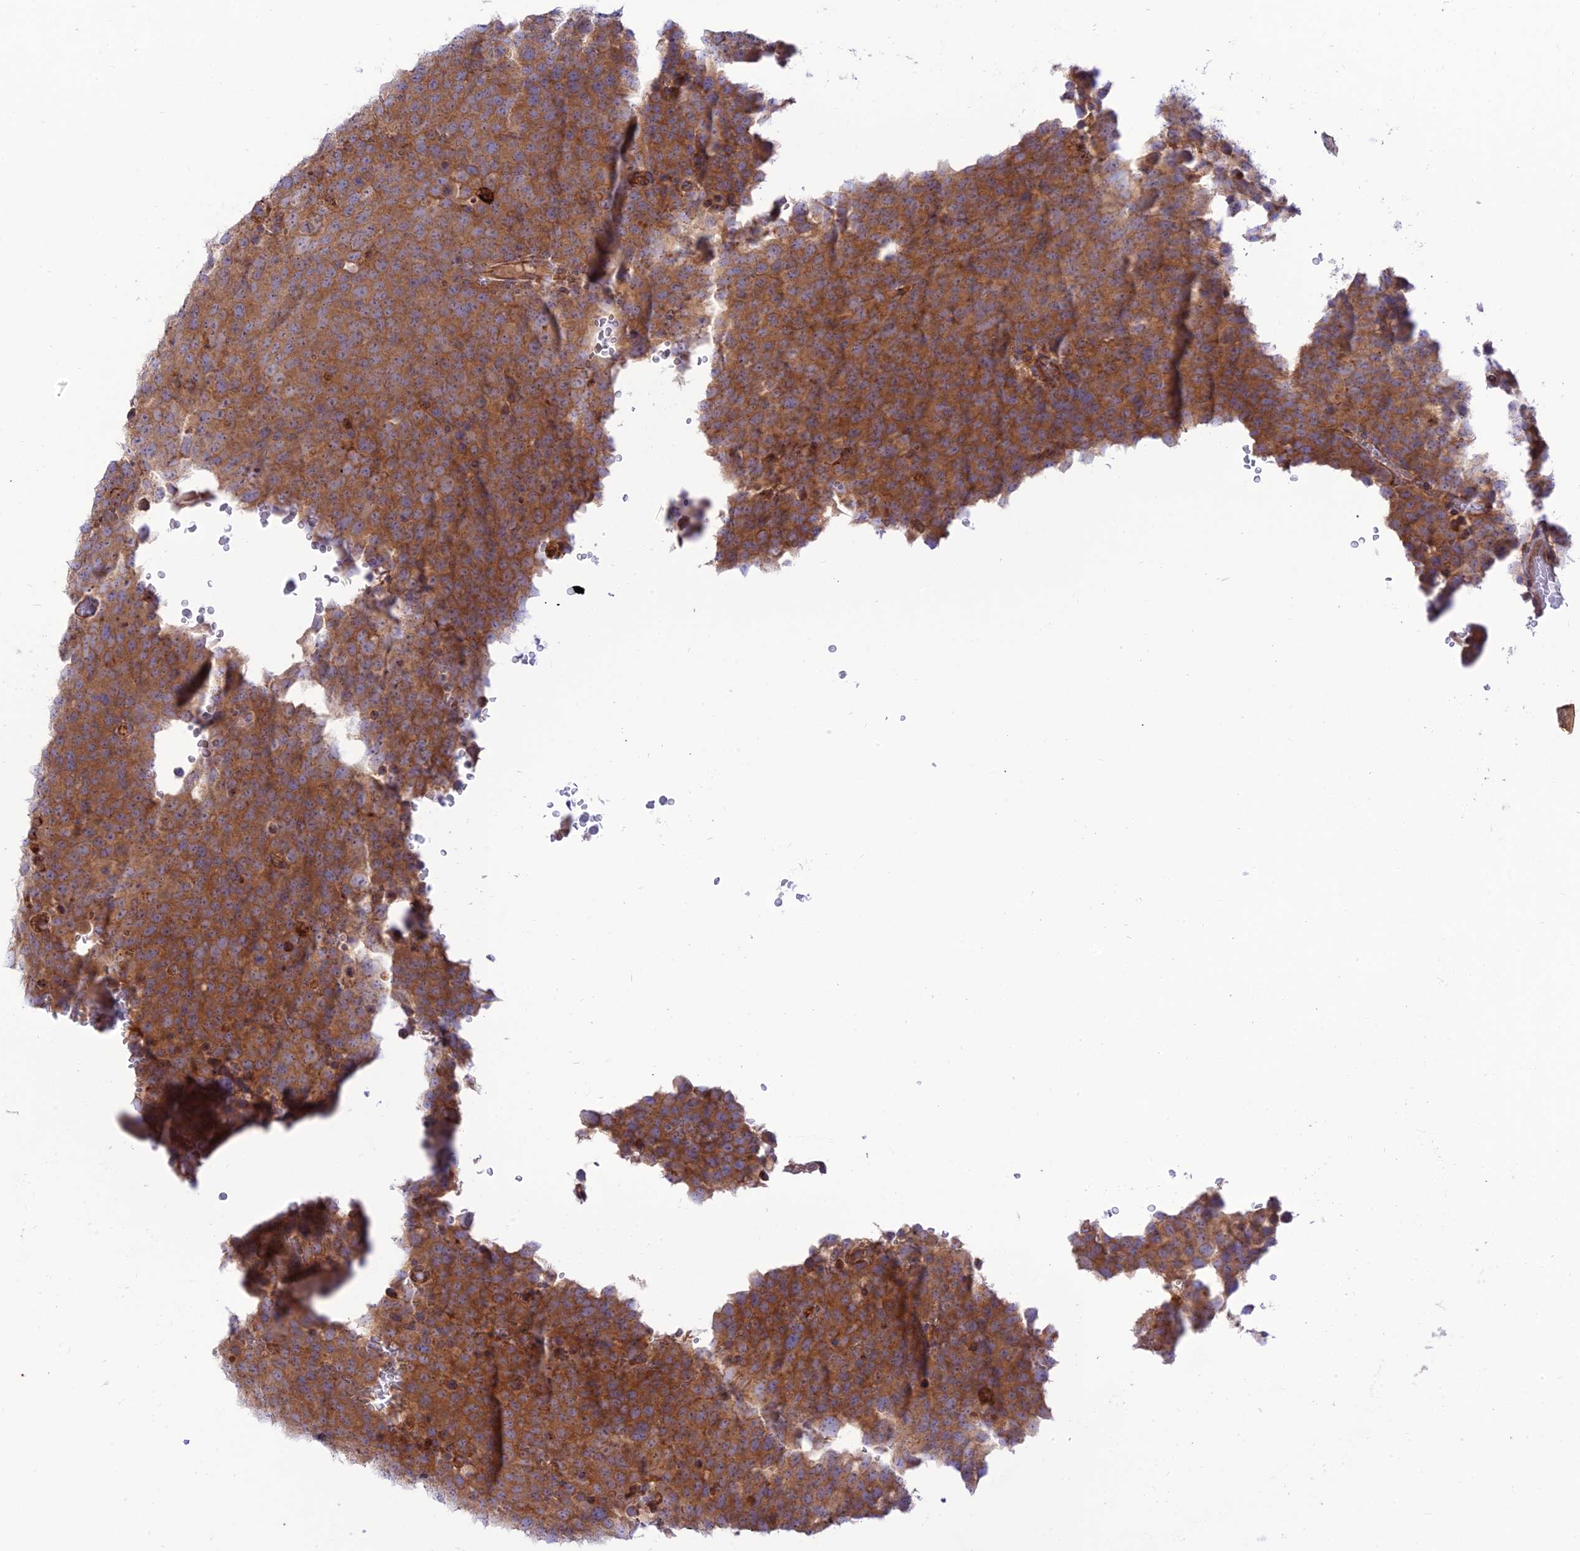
{"staining": {"intensity": "moderate", "quantity": ">75%", "location": "cytoplasmic/membranous"}, "tissue": "testis cancer", "cell_type": "Tumor cells", "image_type": "cancer", "snomed": [{"axis": "morphology", "description": "Seminoma, NOS"}, {"axis": "topography", "description": "Testis"}], "caption": "This is a histology image of immunohistochemistry staining of seminoma (testis), which shows moderate positivity in the cytoplasmic/membranous of tumor cells.", "gene": "PIMREG", "patient": {"sex": "male", "age": 71}}